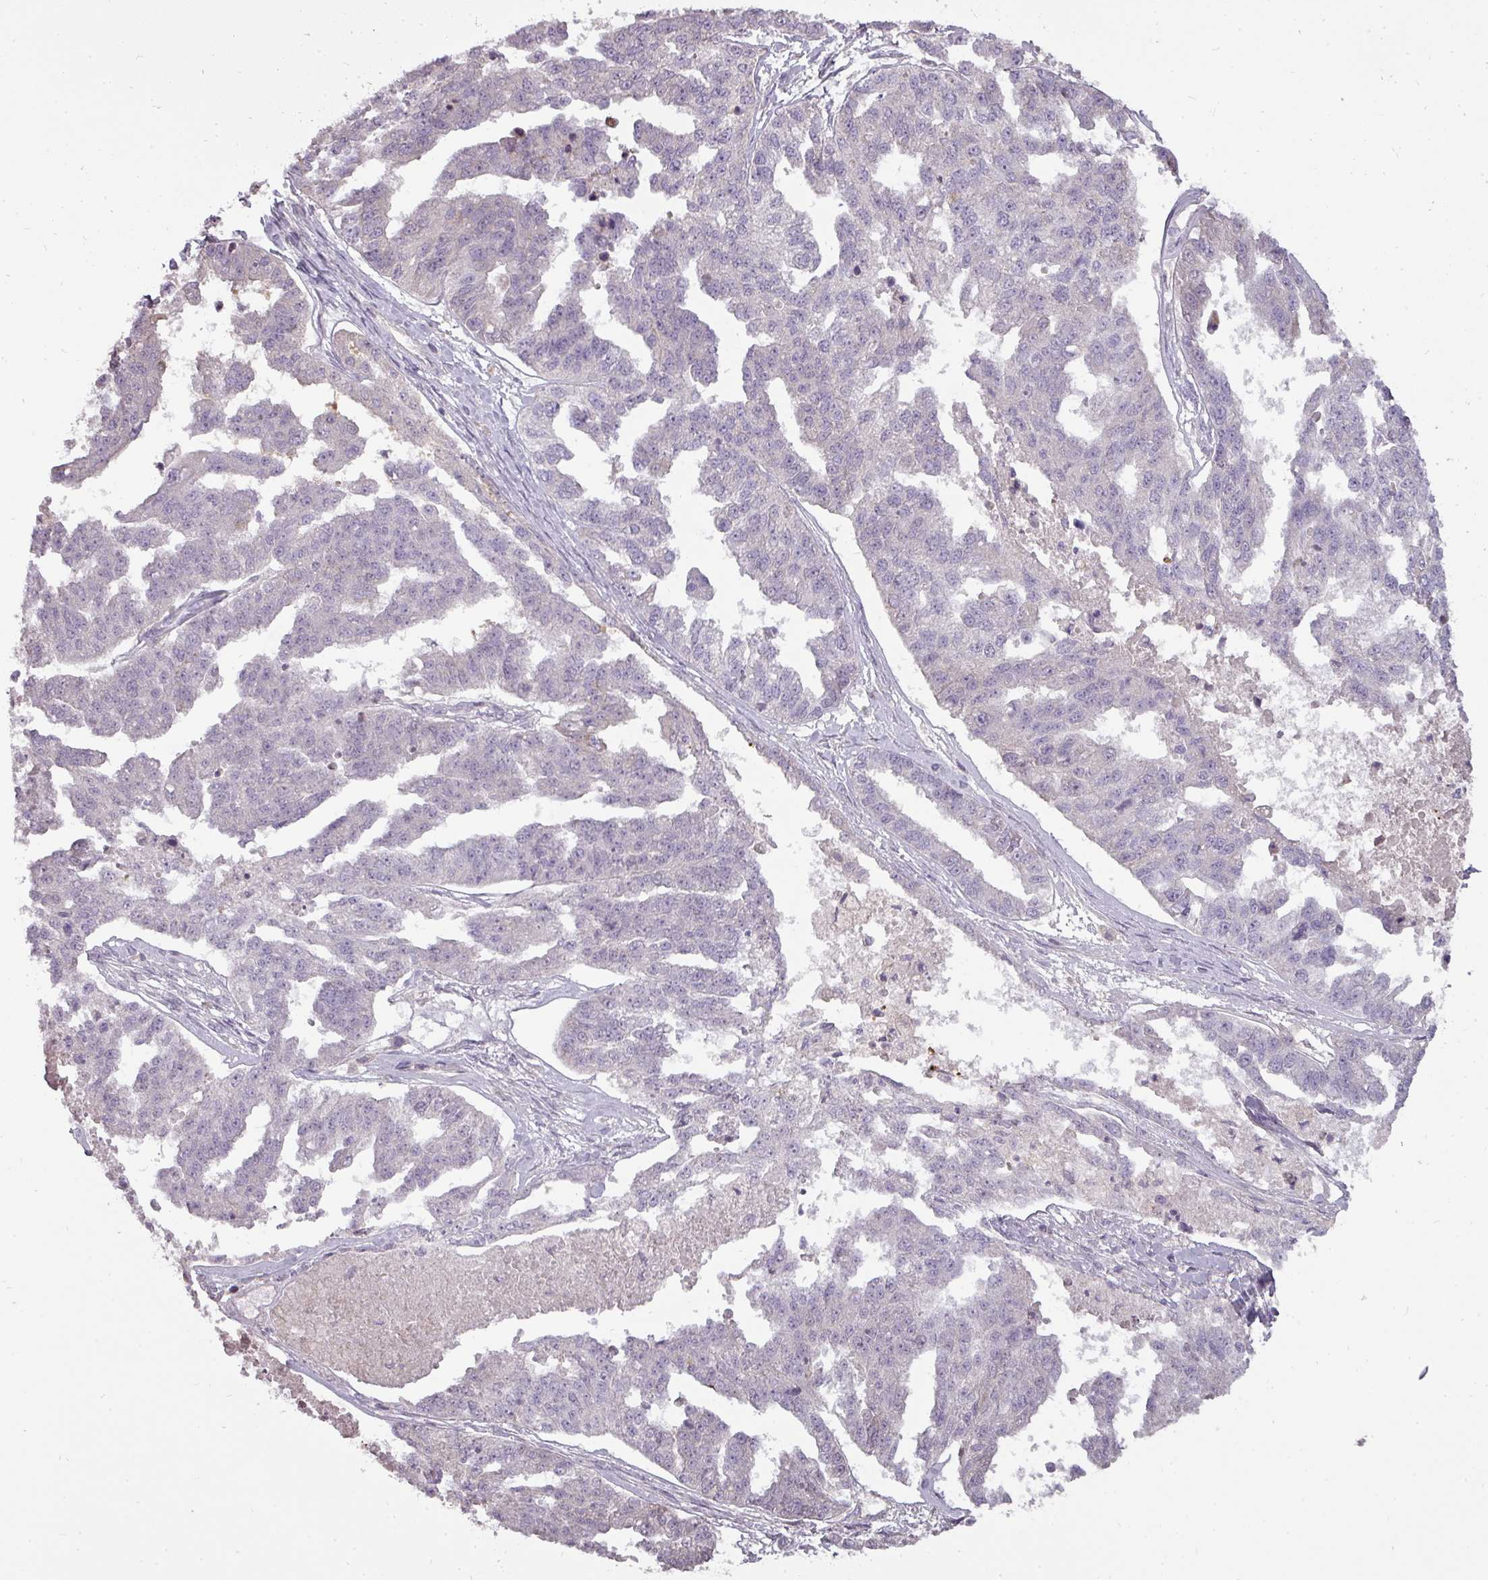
{"staining": {"intensity": "negative", "quantity": "none", "location": "none"}, "tissue": "ovarian cancer", "cell_type": "Tumor cells", "image_type": "cancer", "snomed": [{"axis": "morphology", "description": "Cystadenocarcinoma, serous, NOS"}, {"axis": "topography", "description": "Ovary"}], "caption": "DAB immunohistochemical staining of human ovarian cancer reveals no significant expression in tumor cells. (Stains: DAB immunohistochemistry (IHC) with hematoxylin counter stain, Microscopy: brightfield microscopy at high magnification).", "gene": "STK4", "patient": {"sex": "female", "age": 58}}